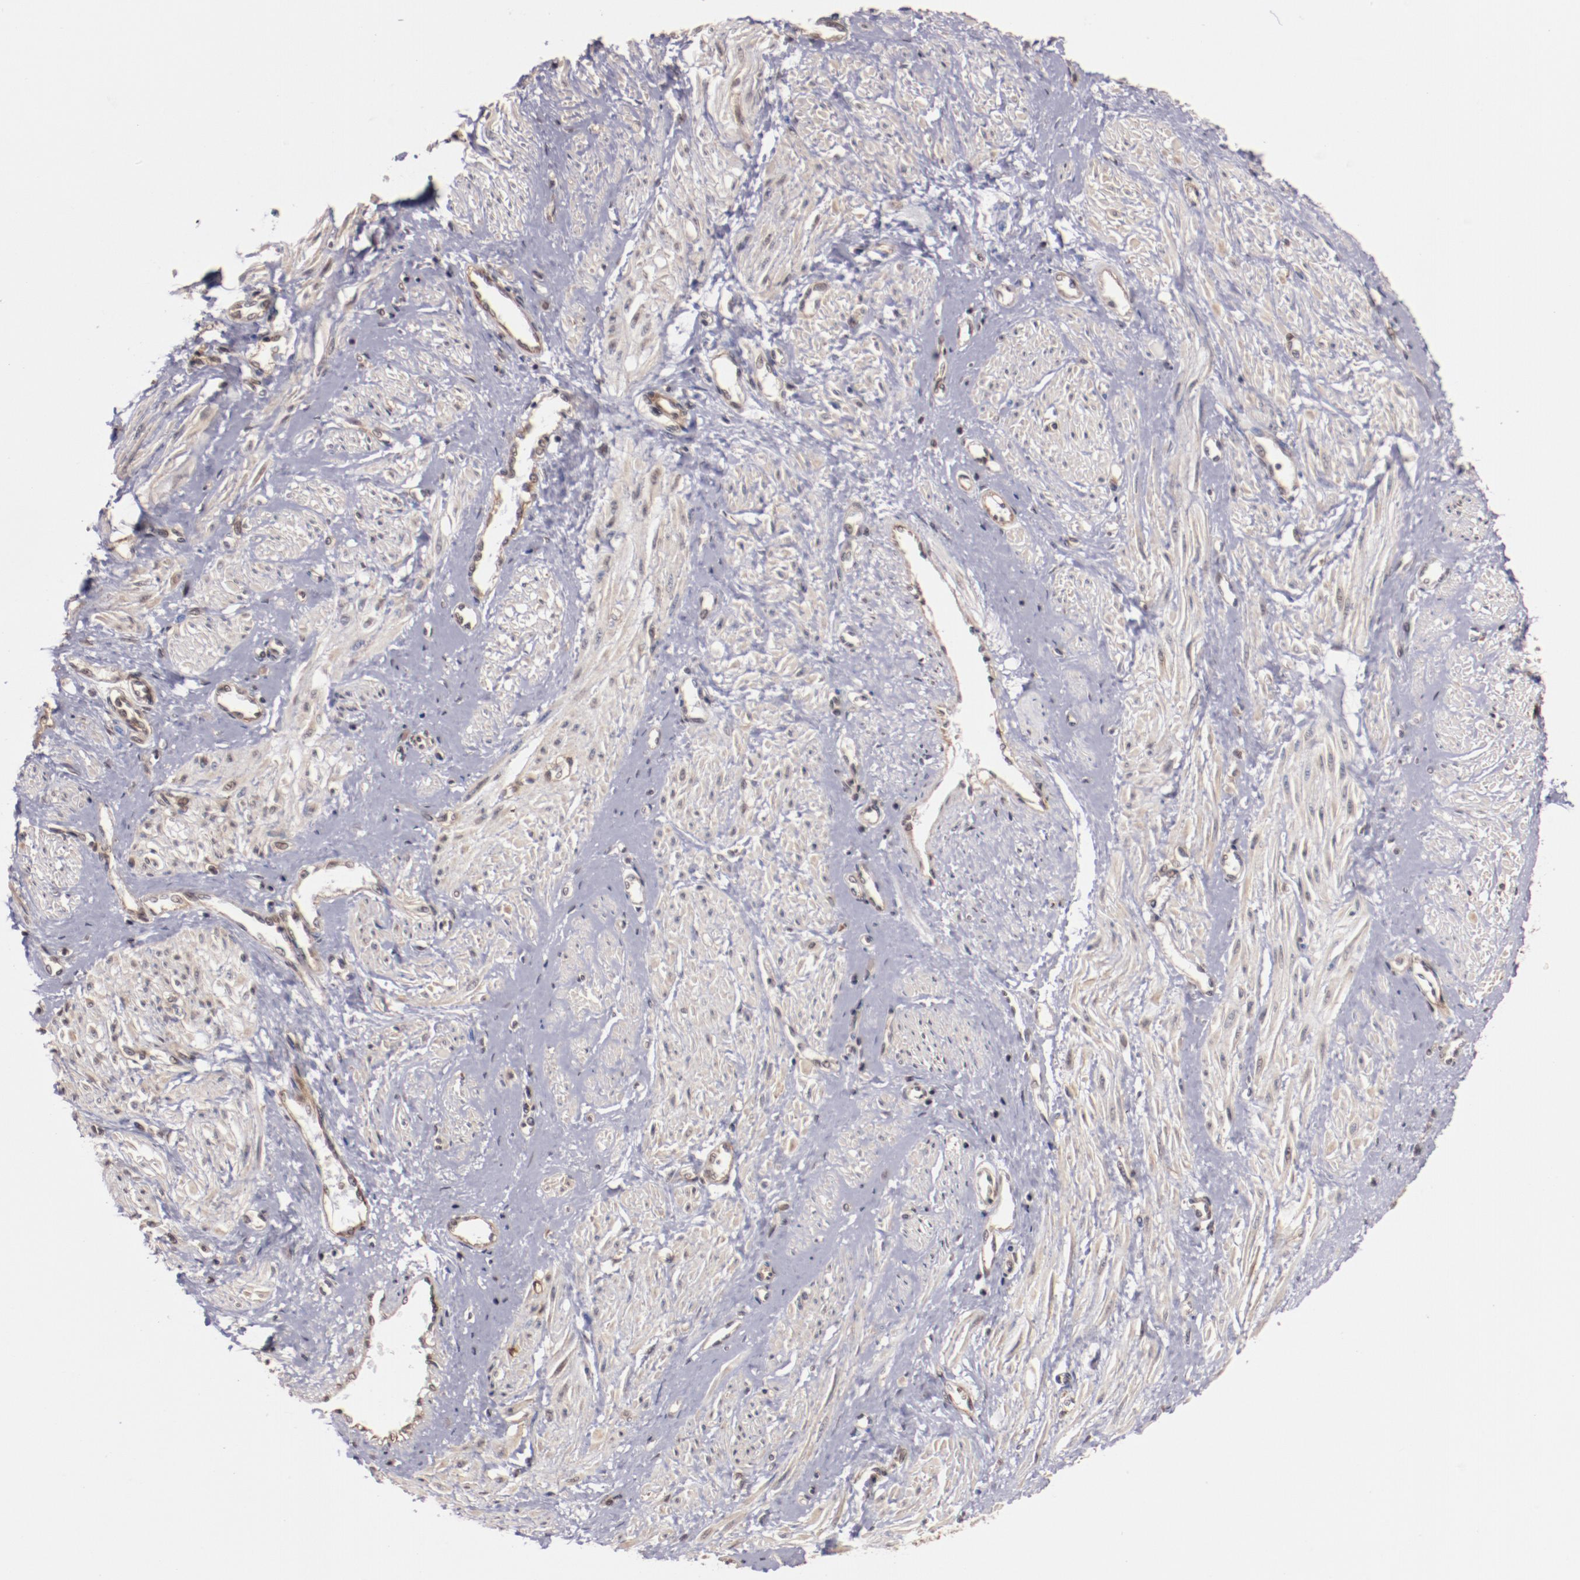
{"staining": {"intensity": "moderate", "quantity": "25%-75%", "location": "nuclear"}, "tissue": "smooth muscle", "cell_type": "Smooth muscle cells", "image_type": "normal", "snomed": [{"axis": "morphology", "description": "Normal tissue, NOS"}, {"axis": "topography", "description": "Smooth muscle"}, {"axis": "topography", "description": "Uterus"}], "caption": "Human smooth muscle stained for a protein (brown) displays moderate nuclear positive positivity in about 25%-75% of smooth muscle cells.", "gene": "STAG2", "patient": {"sex": "female", "age": 39}}